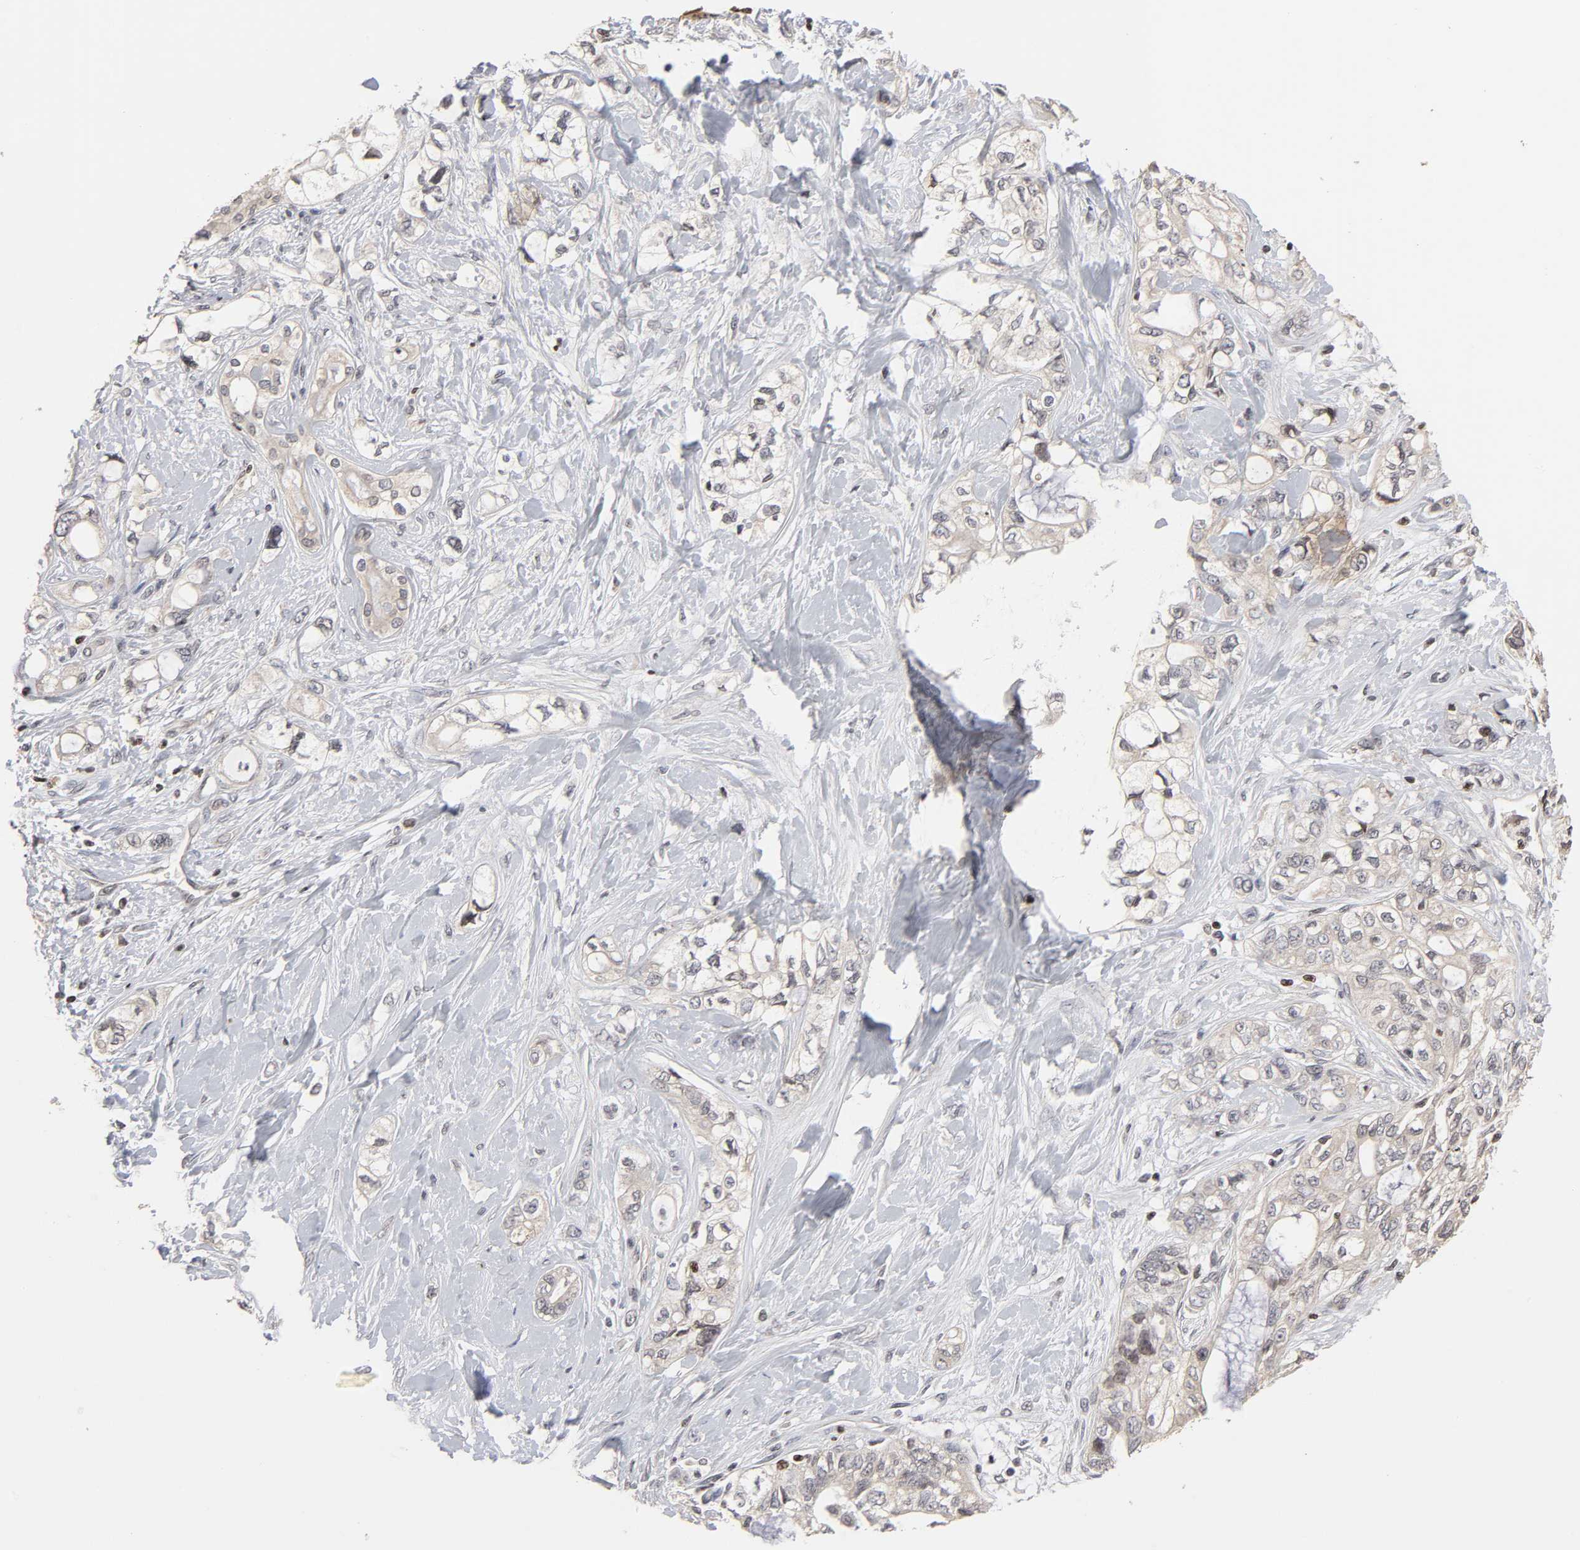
{"staining": {"intensity": "weak", "quantity": "<25%", "location": "cytoplasmic/membranous"}, "tissue": "pancreatic cancer", "cell_type": "Tumor cells", "image_type": "cancer", "snomed": [{"axis": "morphology", "description": "Adenocarcinoma, NOS"}, {"axis": "topography", "description": "Pancreas"}], "caption": "IHC of pancreatic cancer reveals no expression in tumor cells. (DAB IHC visualized using brightfield microscopy, high magnification).", "gene": "ZNF473", "patient": {"sex": "male", "age": 70}}